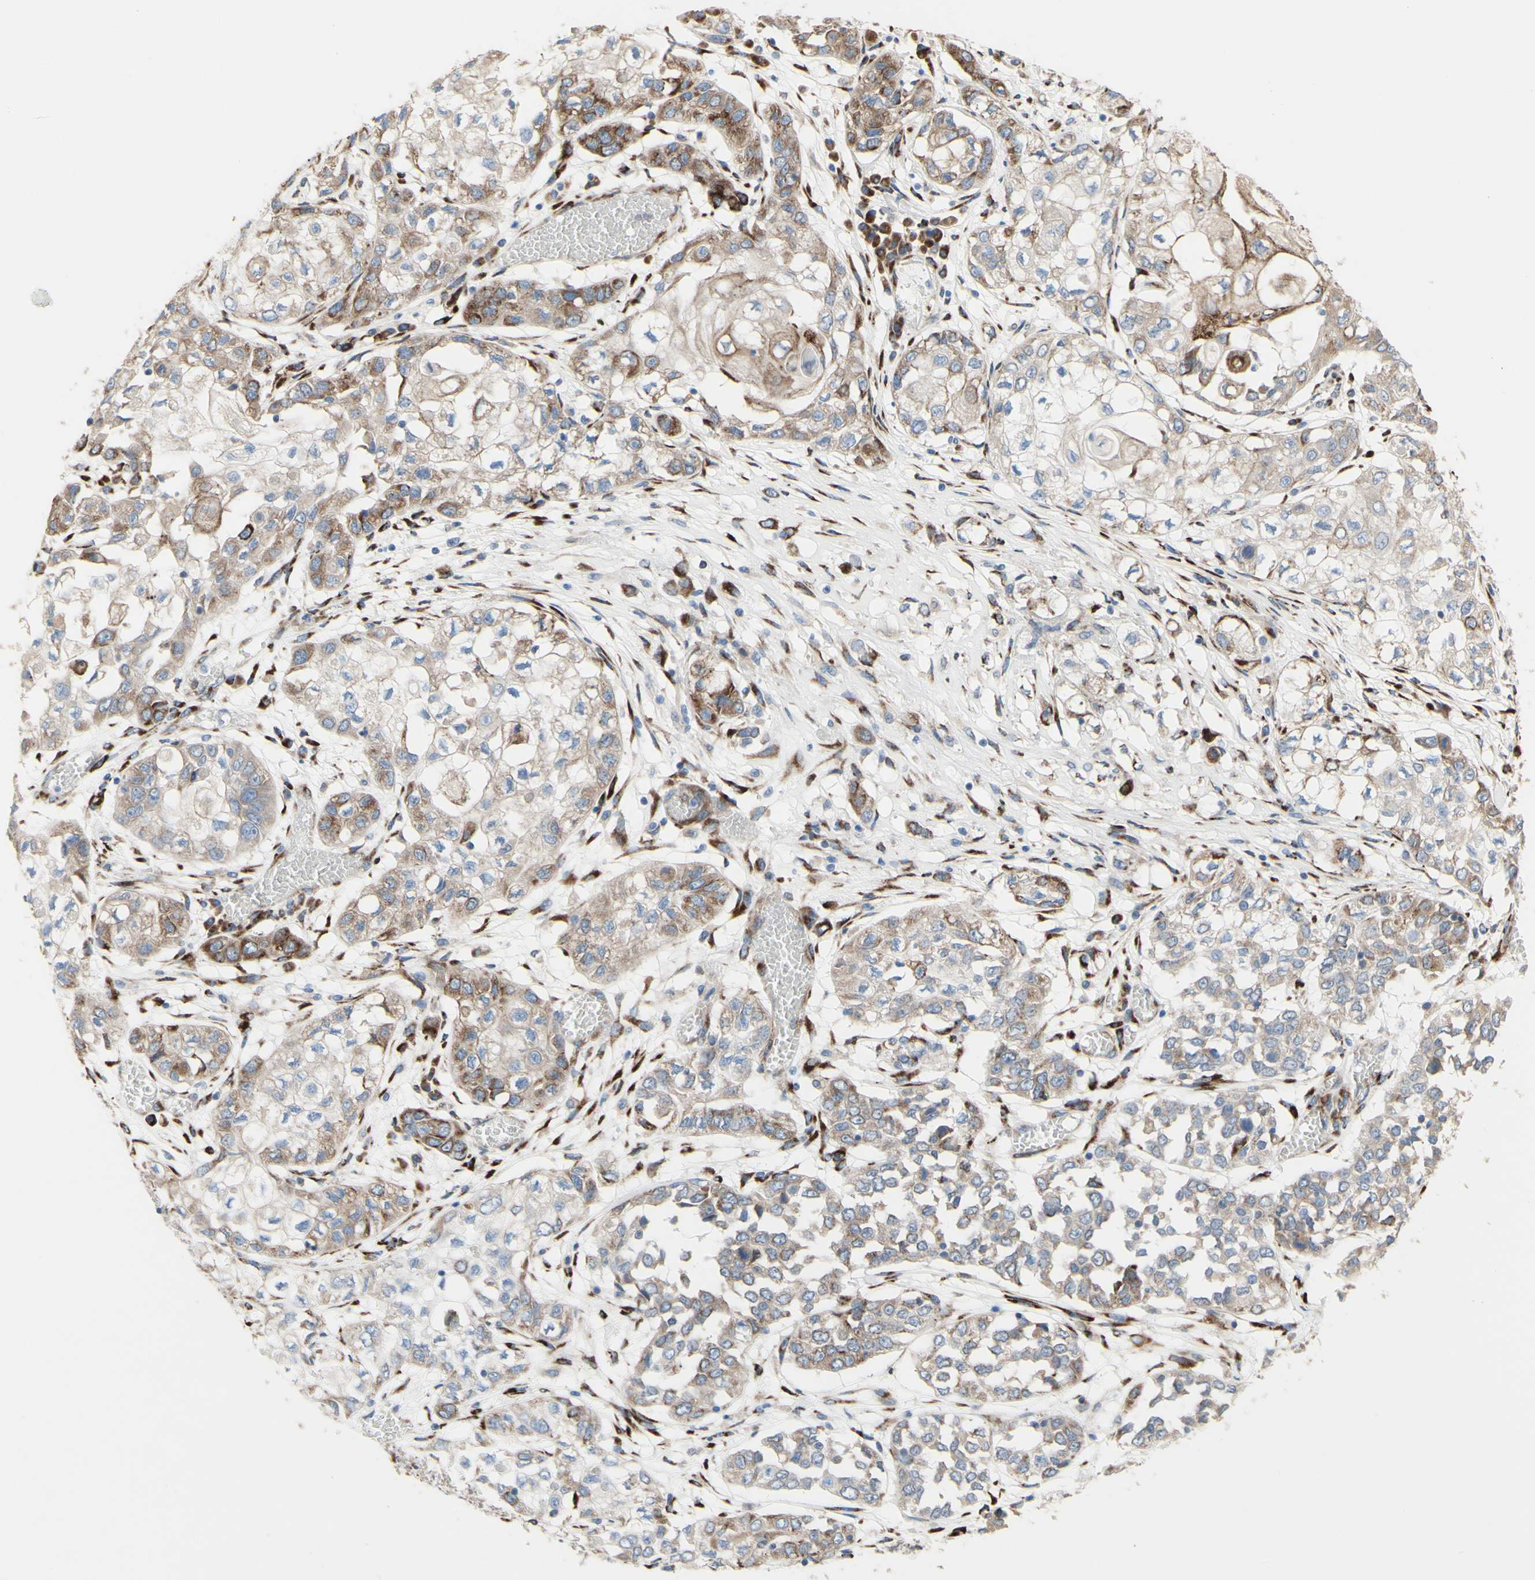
{"staining": {"intensity": "moderate", "quantity": ">75%", "location": "cytoplasmic/membranous"}, "tissue": "lung cancer", "cell_type": "Tumor cells", "image_type": "cancer", "snomed": [{"axis": "morphology", "description": "Squamous cell carcinoma, NOS"}, {"axis": "topography", "description": "Lung"}], "caption": "Protein analysis of lung squamous cell carcinoma tissue displays moderate cytoplasmic/membranous staining in approximately >75% of tumor cells. (DAB = brown stain, brightfield microscopy at high magnification).", "gene": "AGPAT5", "patient": {"sex": "male", "age": 71}}